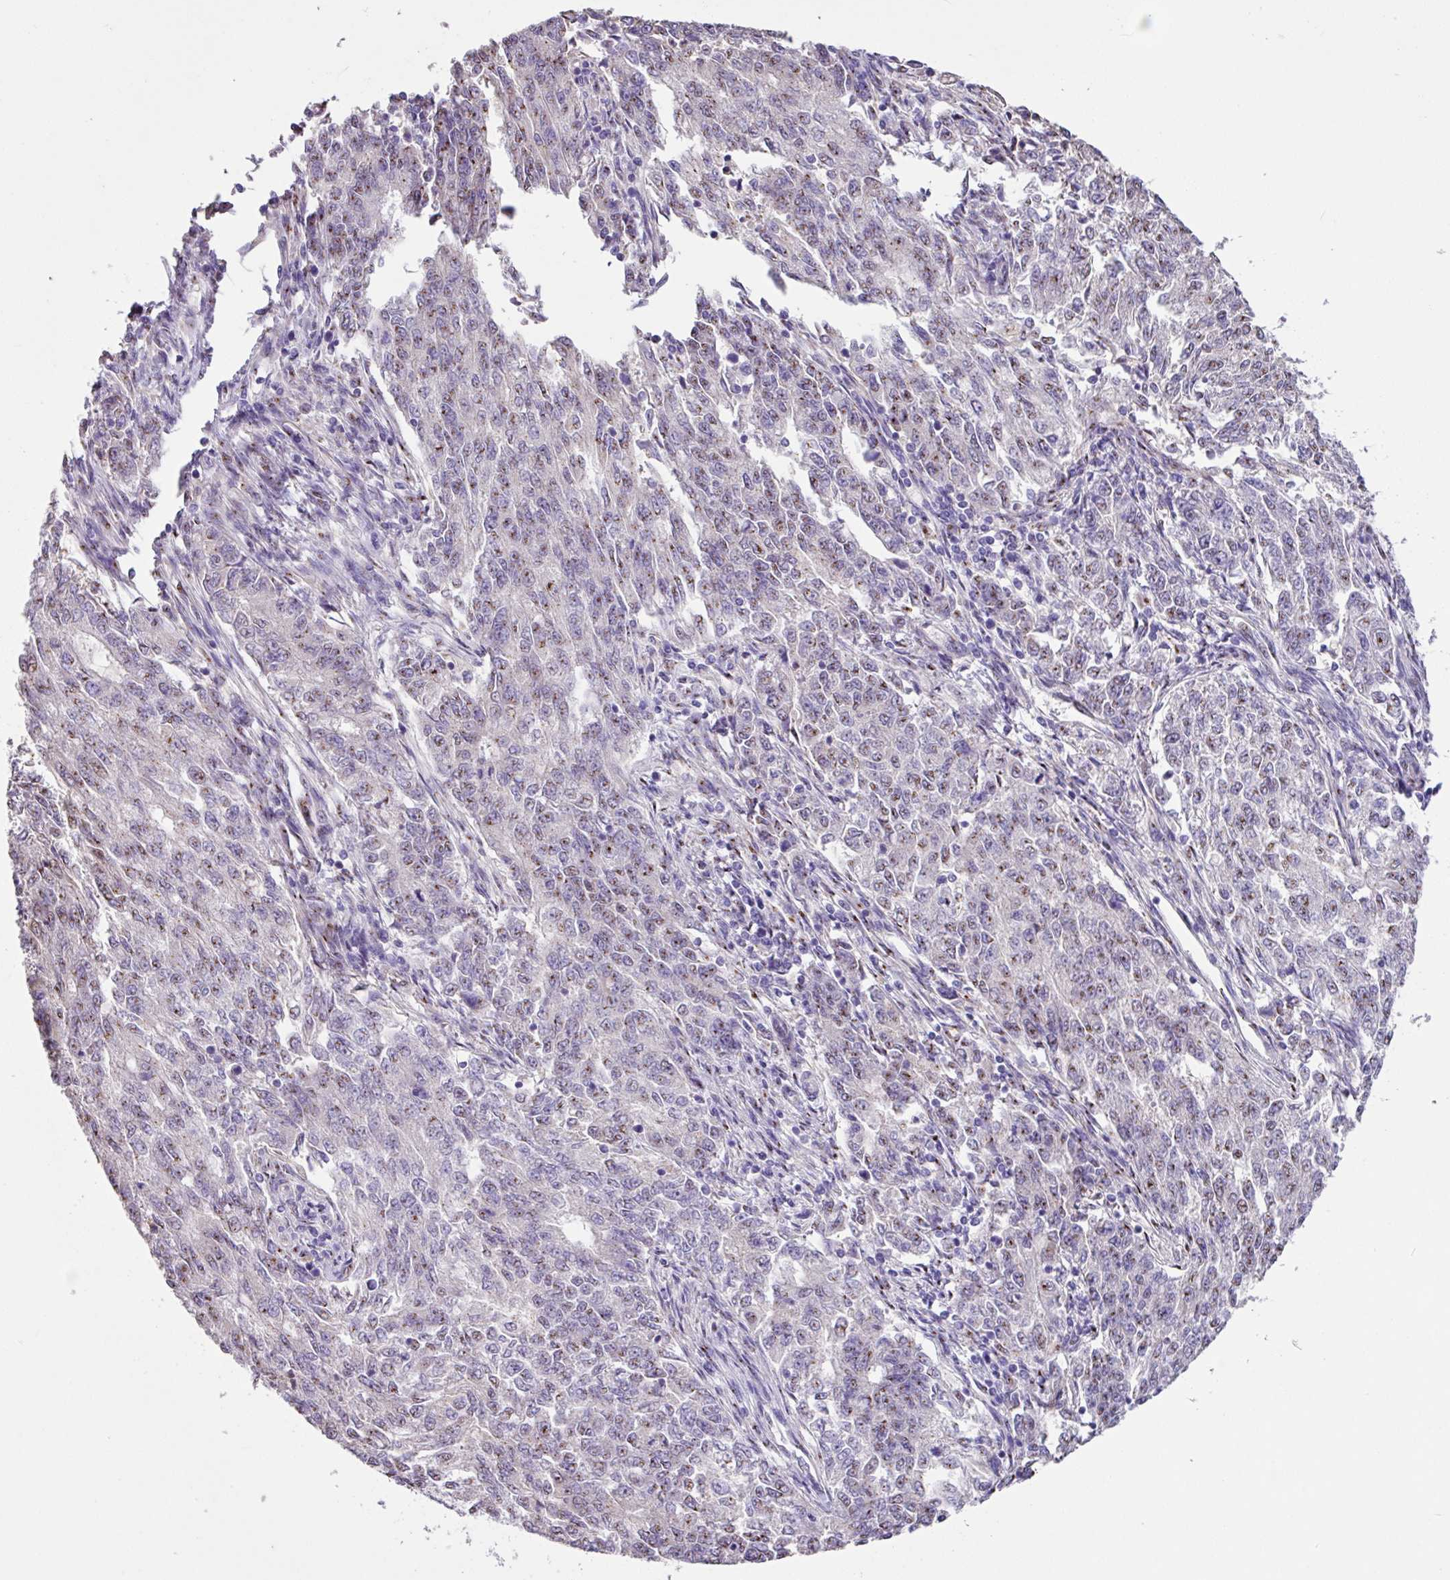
{"staining": {"intensity": "moderate", "quantity": "25%-75%", "location": "nuclear"}, "tissue": "endometrial cancer", "cell_type": "Tumor cells", "image_type": "cancer", "snomed": [{"axis": "morphology", "description": "Adenocarcinoma, NOS"}, {"axis": "topography", "description": "Endometrium"}], "caption": "Immunohistochemistry (IHC) staining of adenocarcinoma (endometrial), which exhibits medium levels of moderate nuclear positivity in approximately 25%-75% of tumor cells indicating moderate nuclear protein staining. The staining was performed using DAB (3,3'-diaminobenzidine) (brown) for protein detection and nuclei were counterstained in hematoxylin (blue).", "gene": "ZG16", "patient": {"sex": "female", "age": 50}}